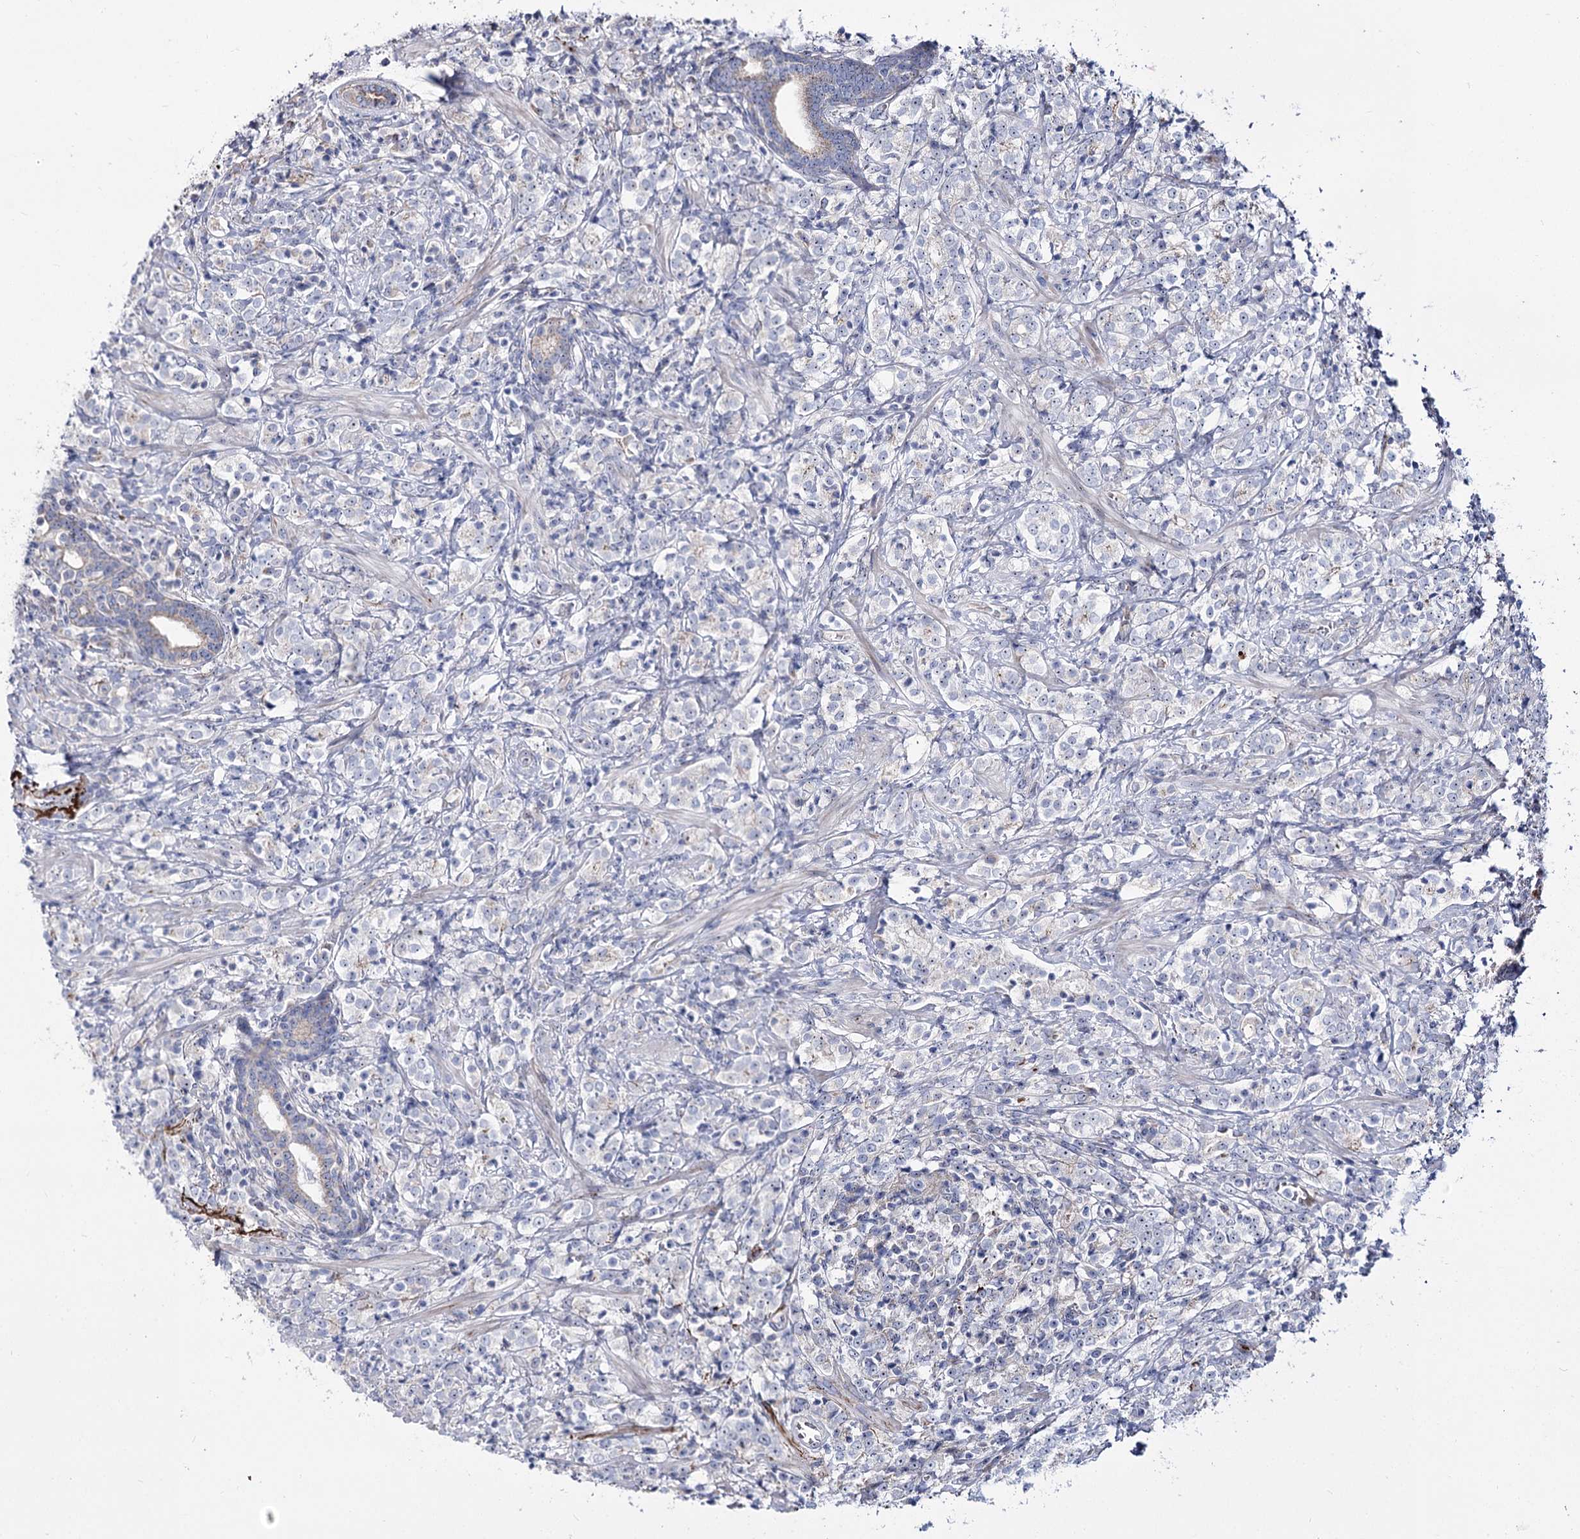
{"staining": {"intensity": "moderate", "quantity": "<25%", "location": "cytoplasmic/membranous,nuclear"}, "tissue": "prostate cancer", "cell_type": "Tumor cells", "image_type": "cancer", "snomed": [{"axis": "morphology", "description": "Adenocarcinoma, High grade"}, {"axis": "topography", "description": "Prostate"}], "caption": "Moderate cytoplasmic/membranous and nuclear protein staining is identified in approximately <25% of tumor cells in prostate cancer. (Stains: DAB (3,3'-diaminobenzidine) in brown, nuclei in blue, Microscopy: brightfield microscopy at high magnification).", "gene": "SUOX", "patient": {"sex": "male", "age": 69}}